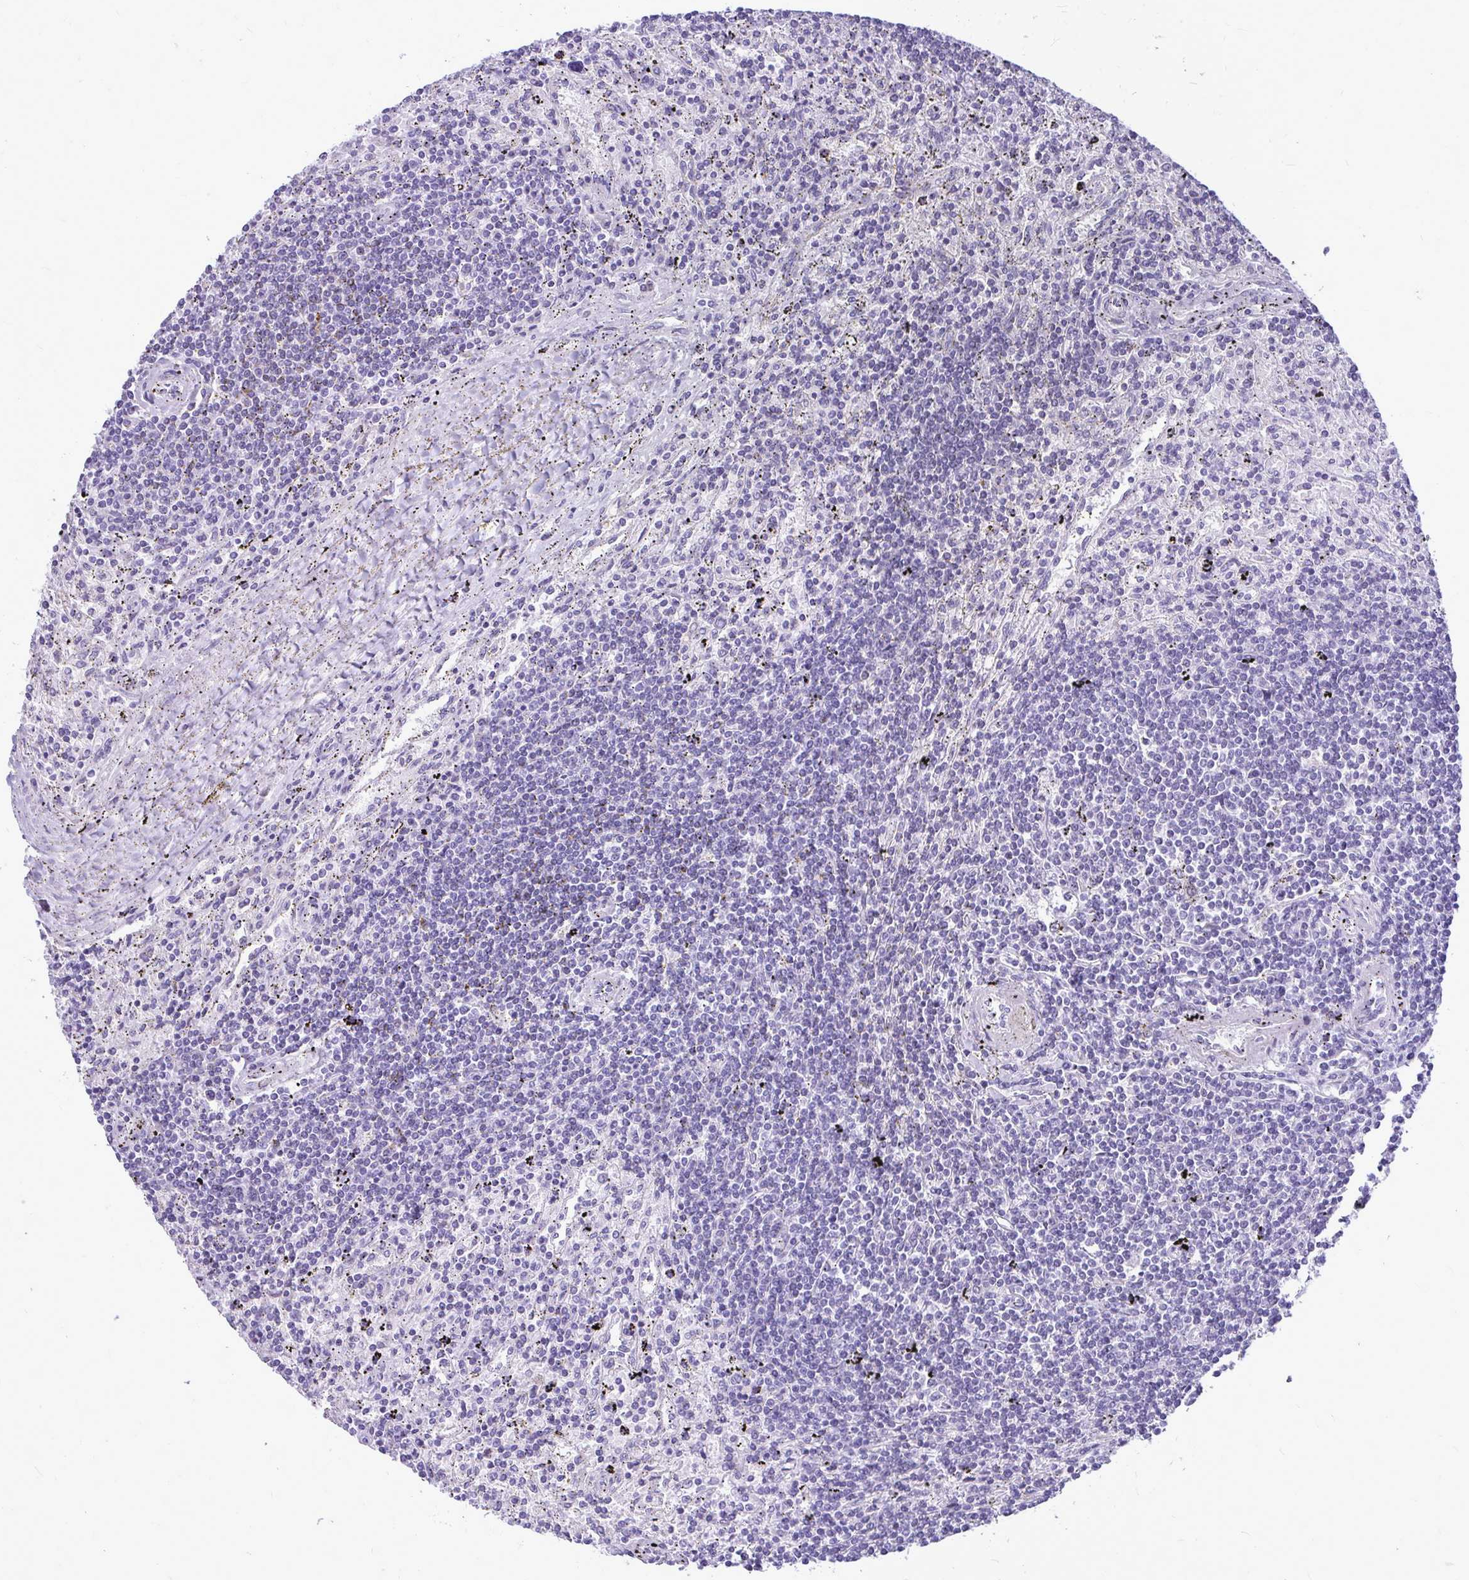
{"staining": {"intensity": "negative", "quantity": "none", "location": "none"}, "tissue": "lymphoma", "cell_type": "Tumor cells", "image_type": "cancer", "snomed": [{"axis": "morphology", "description": "Malignant lymphoma, non-Hodgkin's type, Low grade"}, {"axis": "topography", "description": "Spleen"}], "caption": "DAB (3,3'-diaminobenzidine) immunohistochemical staining of malignant lymphoma, non-Hodgkin's type (low-grade) displays no significant staining in tumor cells. Brightfield microscopy of immunohistochemistry (IHC) stained with DAB (brown) and hematoxylin (blue), captured at high magnification.", "gene": "ZSCAN25", "patient": {"sex": "male", "age": 76}}